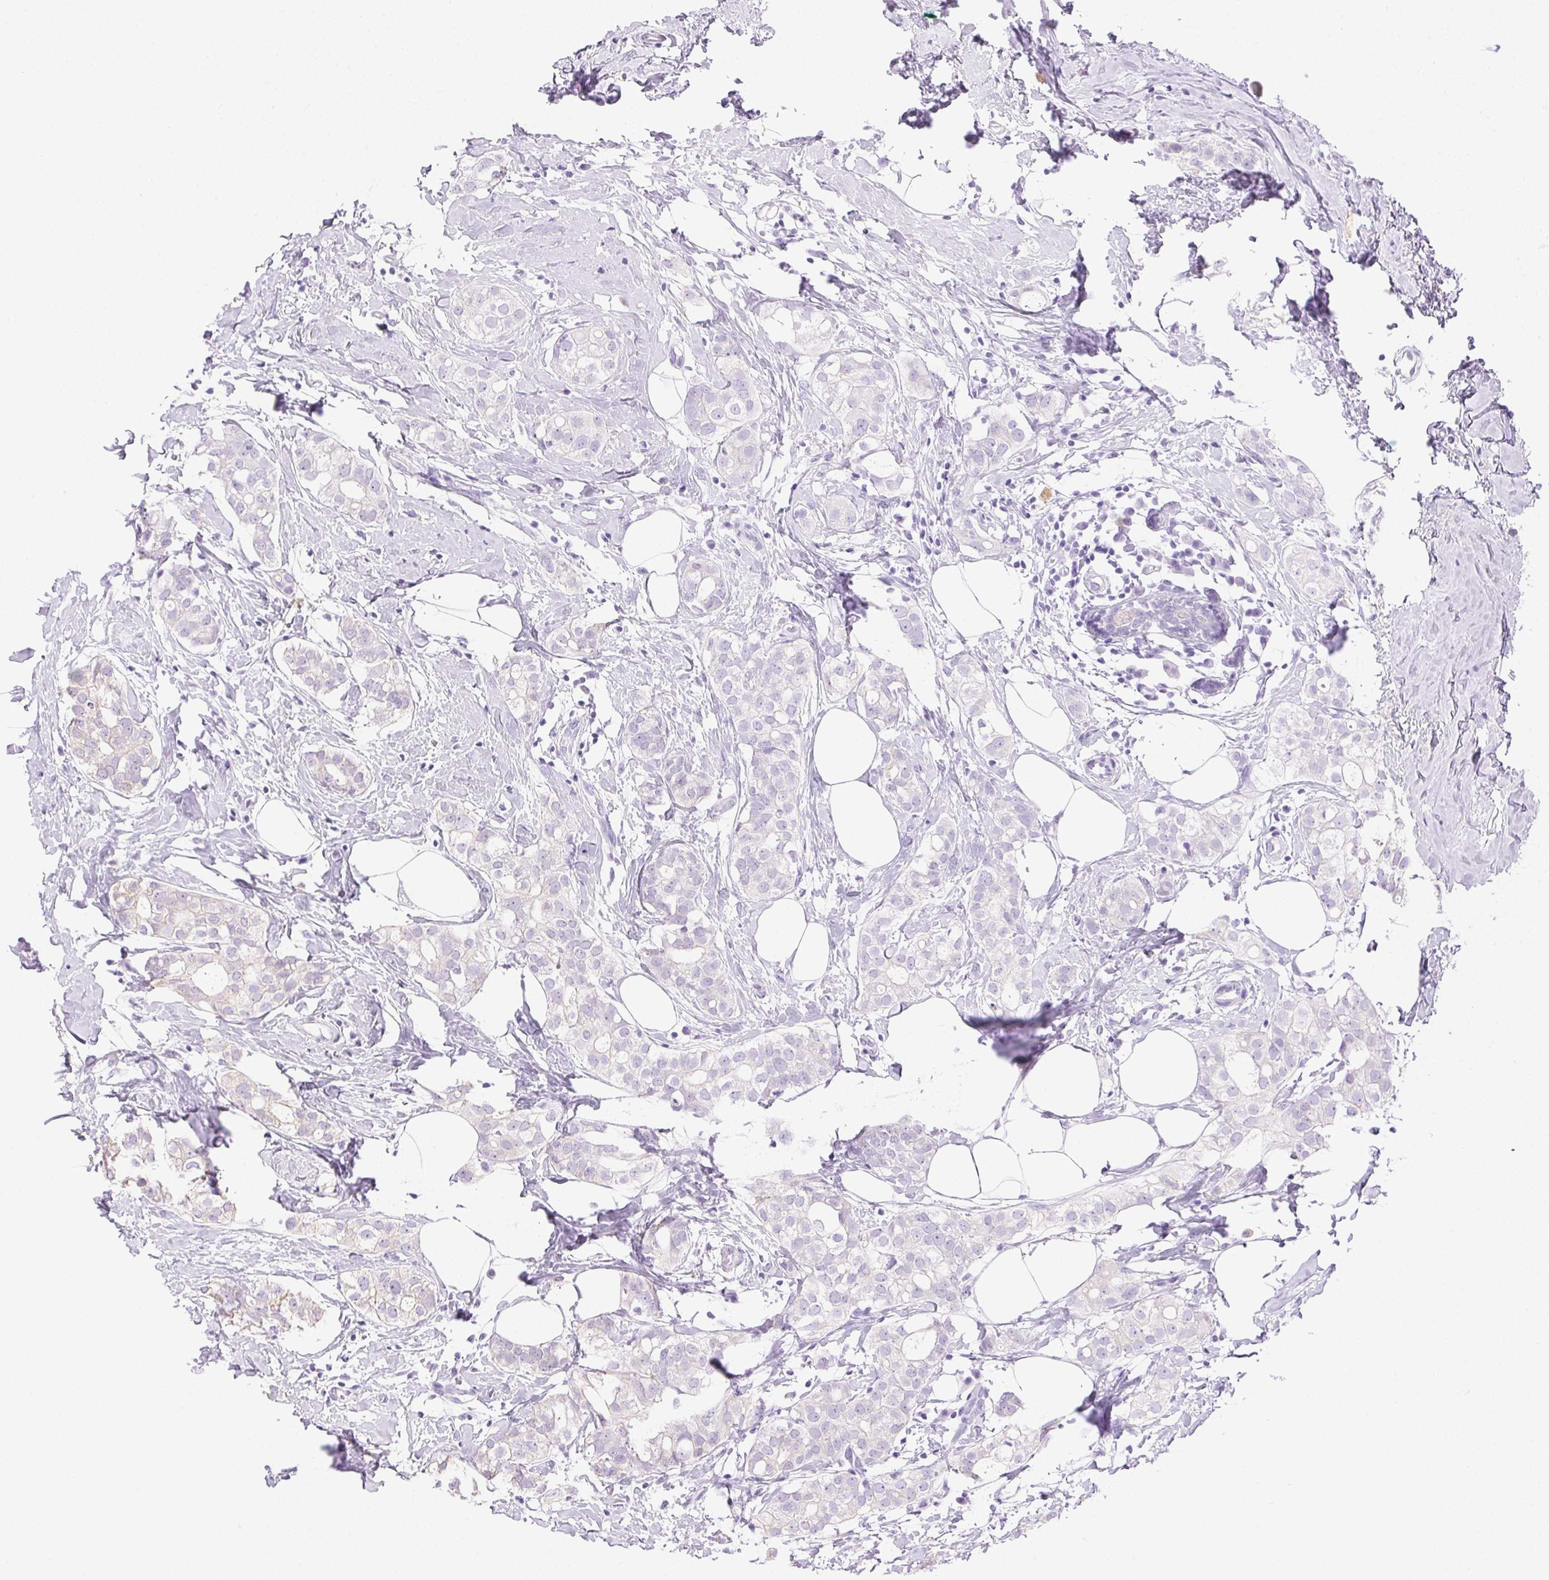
{"staining": {"intensity": "negative", "quantity": "none", "location": "none"}, "tissue": "breast cancer", "cell_type": "Tumor cells", "image_type": "cancer", "snomed": [{"axis": "morphology", "description": "Duct carcinoma"}, {"axis": "topography", "description": "Breast"}], "caption": "Breast cancer stained for a protein using immunohistochemistry displays no positivity tumor cells.", "gene": "CLDN10", "patient": {"sex": "female", "age": 40}}